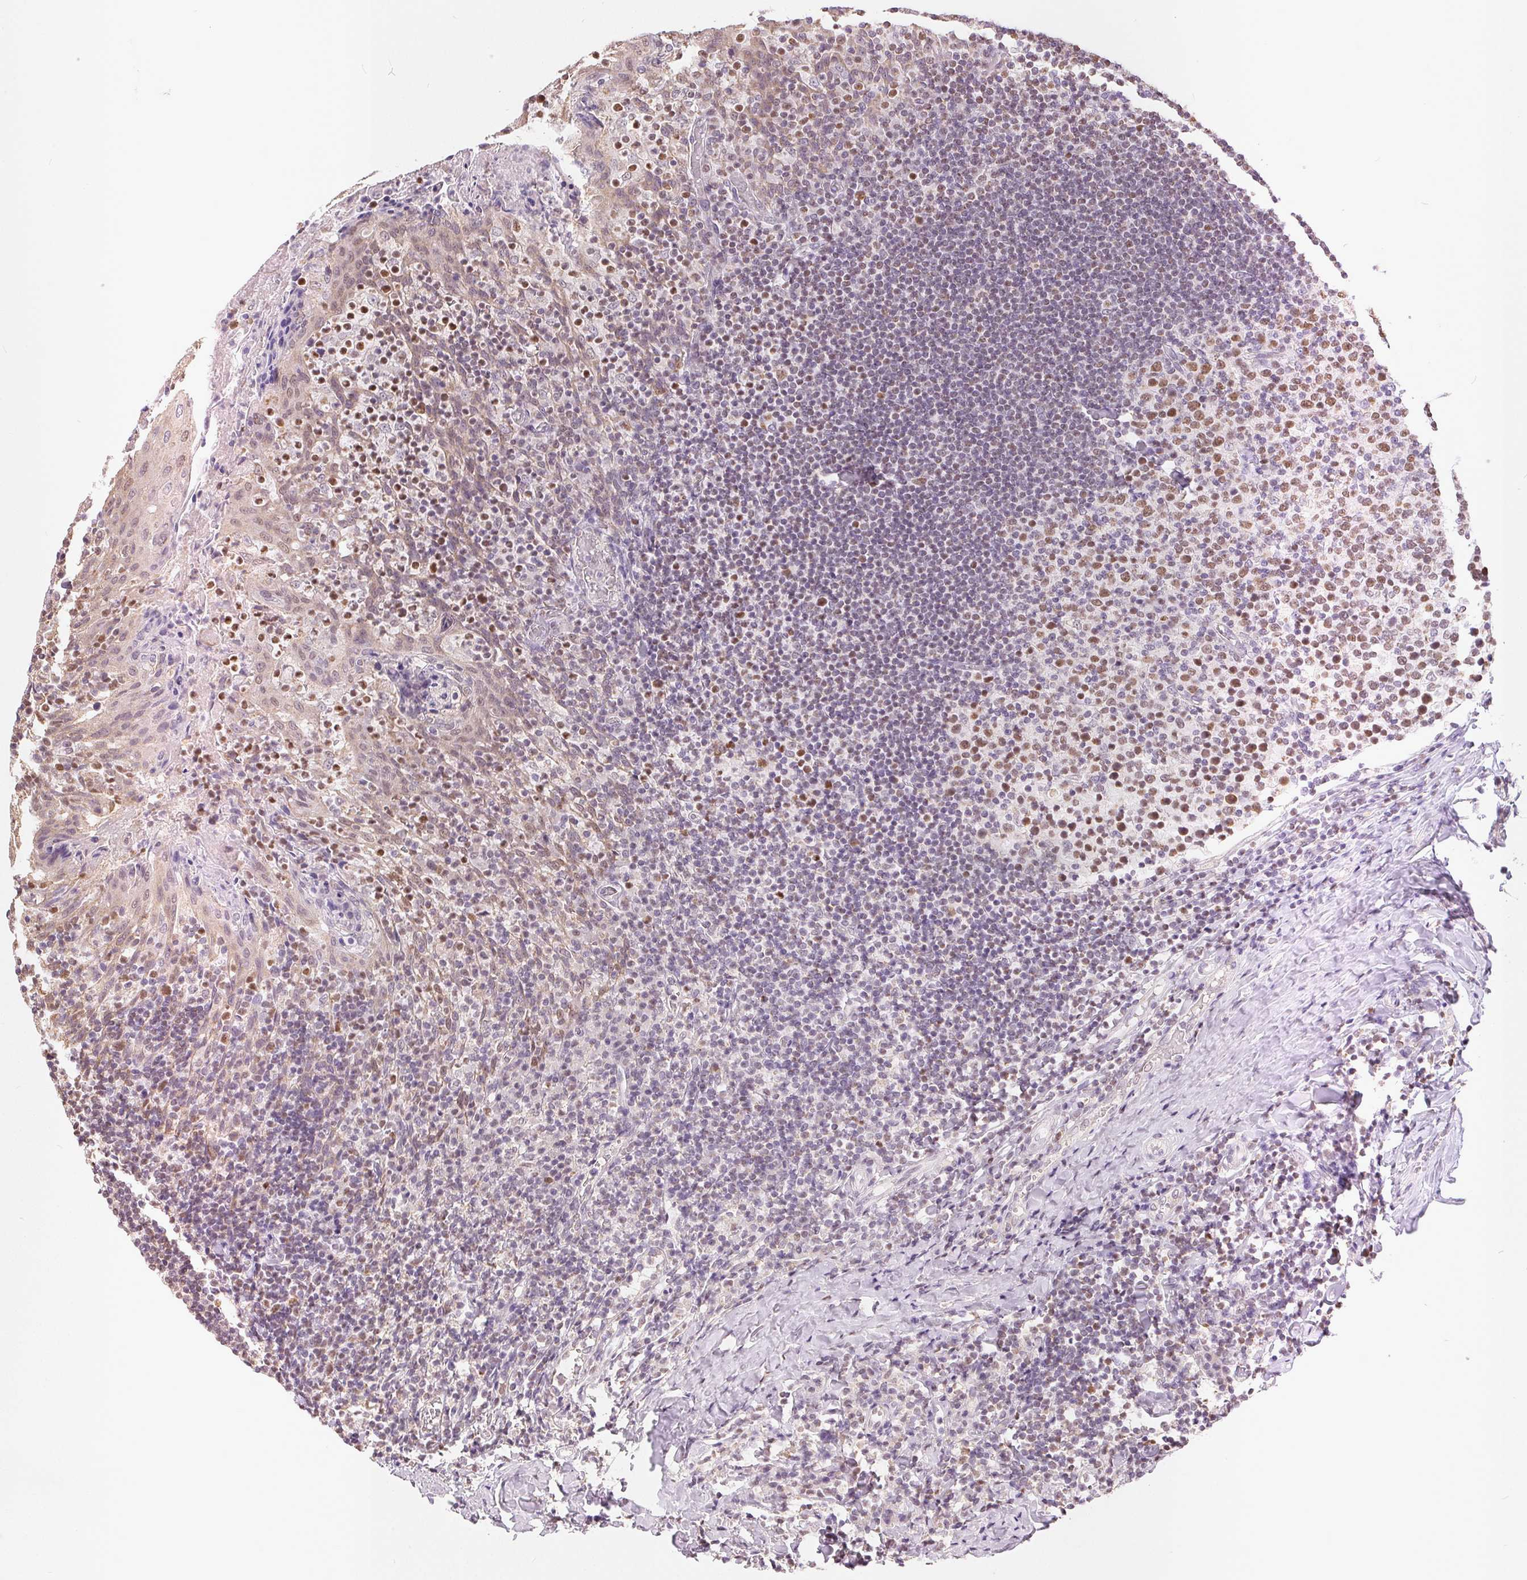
{"staining": {"intensity": "moderate", "quantity": "25%-75%", "location": "nuclear"}, "tissue": "tonsil", "cell_type": "Germinal center cells", "image_type": "normal", "snomed": [{"axis": "morphology", "description": "Normal tissue, NOS"}, {"axis": "topography", "description": "Tonsil"}], "caption": "Immunohistochemical staining of normal tonsil shows medium levels of moderate nuclear positivity in about 25%-75% of germinal center cells.", "gene": "POU2F2", "patient": {"sex": "female", "age": 10}}